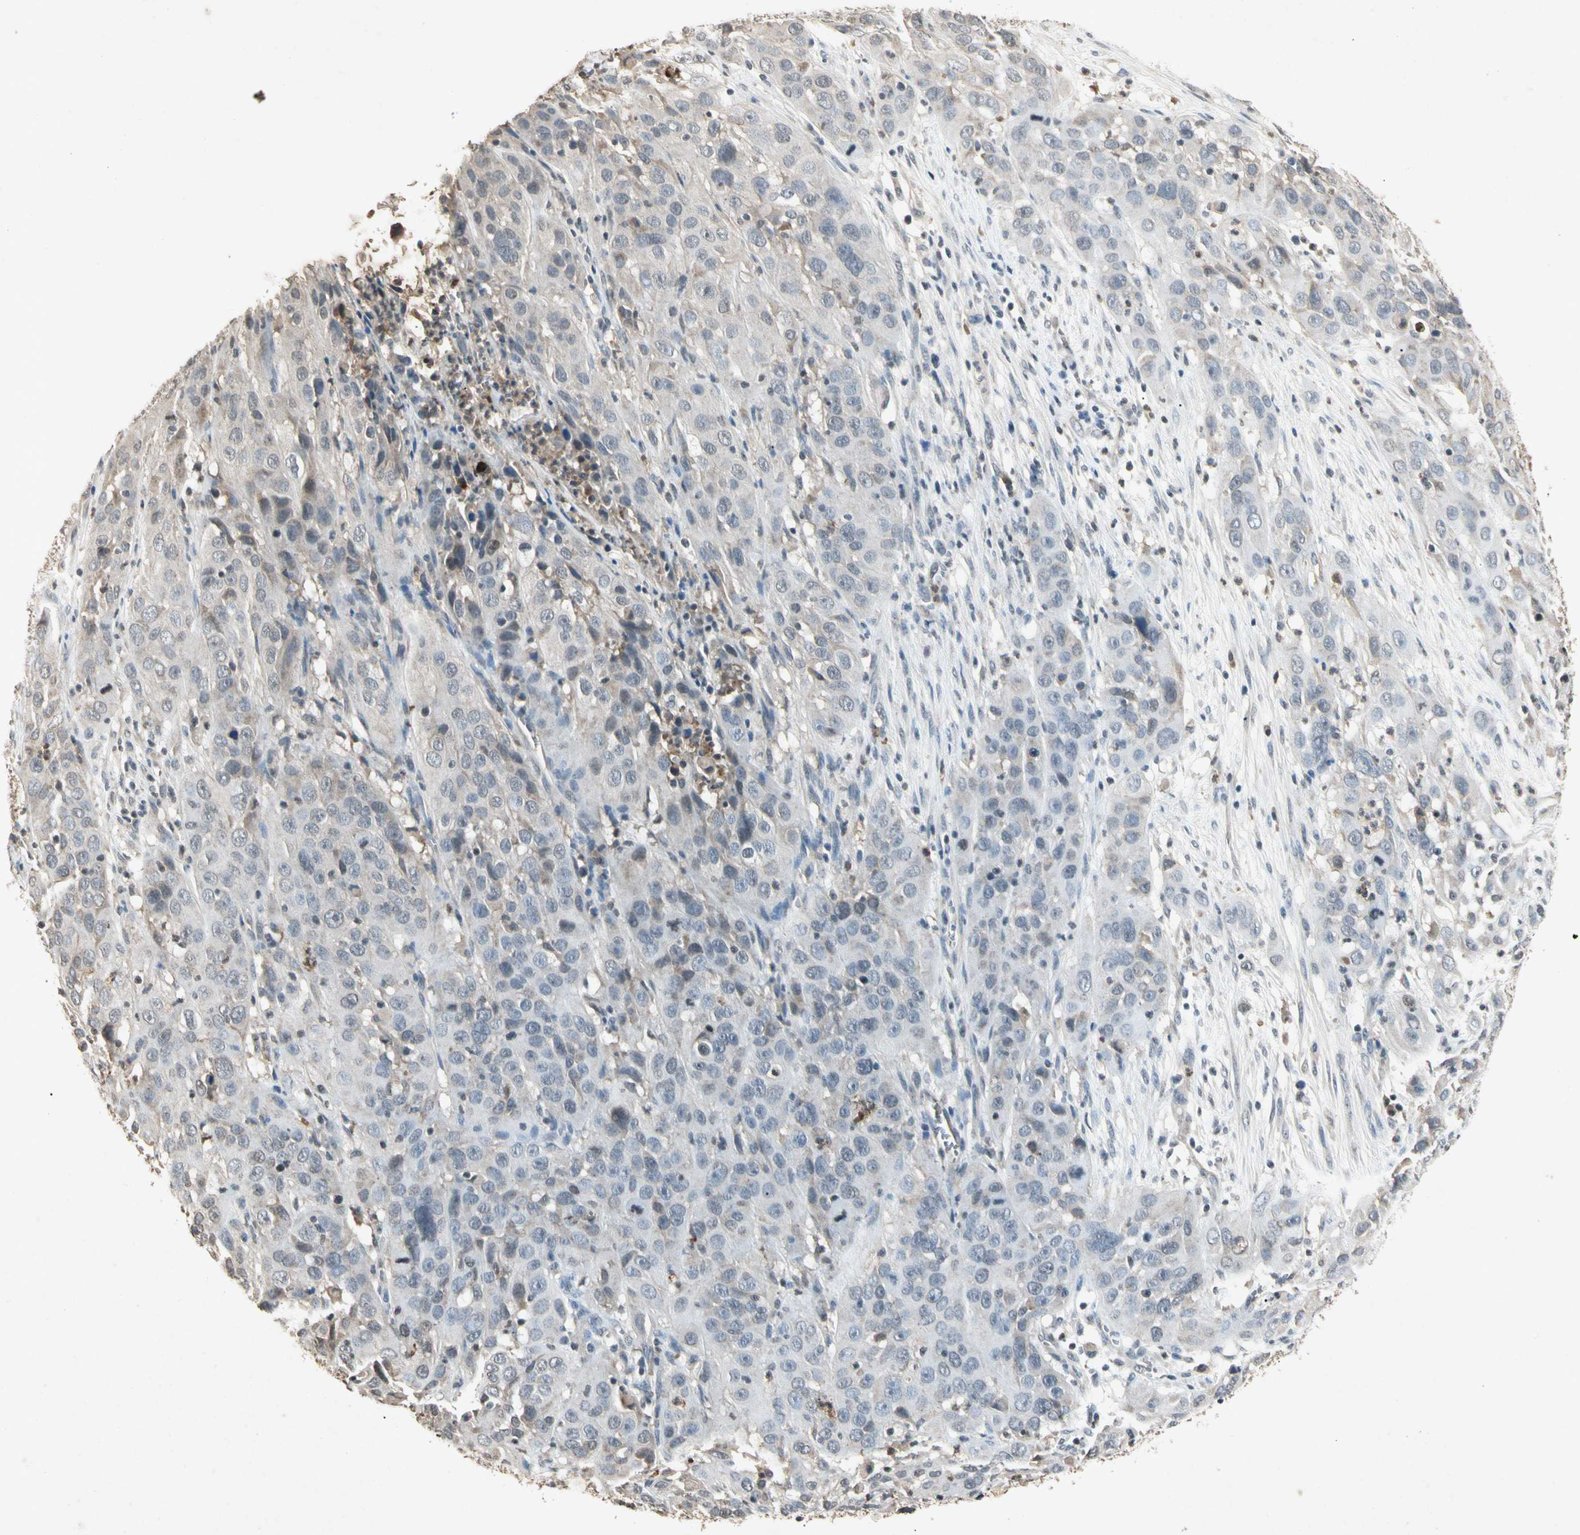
{"staining": {"intensity": "weak", "quantity": "25%-75%", "location": "cytoplasmic/membranous"}, "tissue": "cervical cancer", "cell_type": "Tumor cells", "image_type": "cancer", "snomed": [{"axis": "morphology", "description": "Squamous cell carcinoma, NOS"}, {"axis": "topography", "description": "Cervix"}], "caption": "Immunohistochemistry micrograph of cervical cancer (squamous cell carcinoma) stained for a protein (brown), which demonstrates low levels of weak cytoplasmic/membranous positivity in about 25%-75% of tumor cells.", "gene": "CP", "patient": {"sex": "female", "age": 32}}